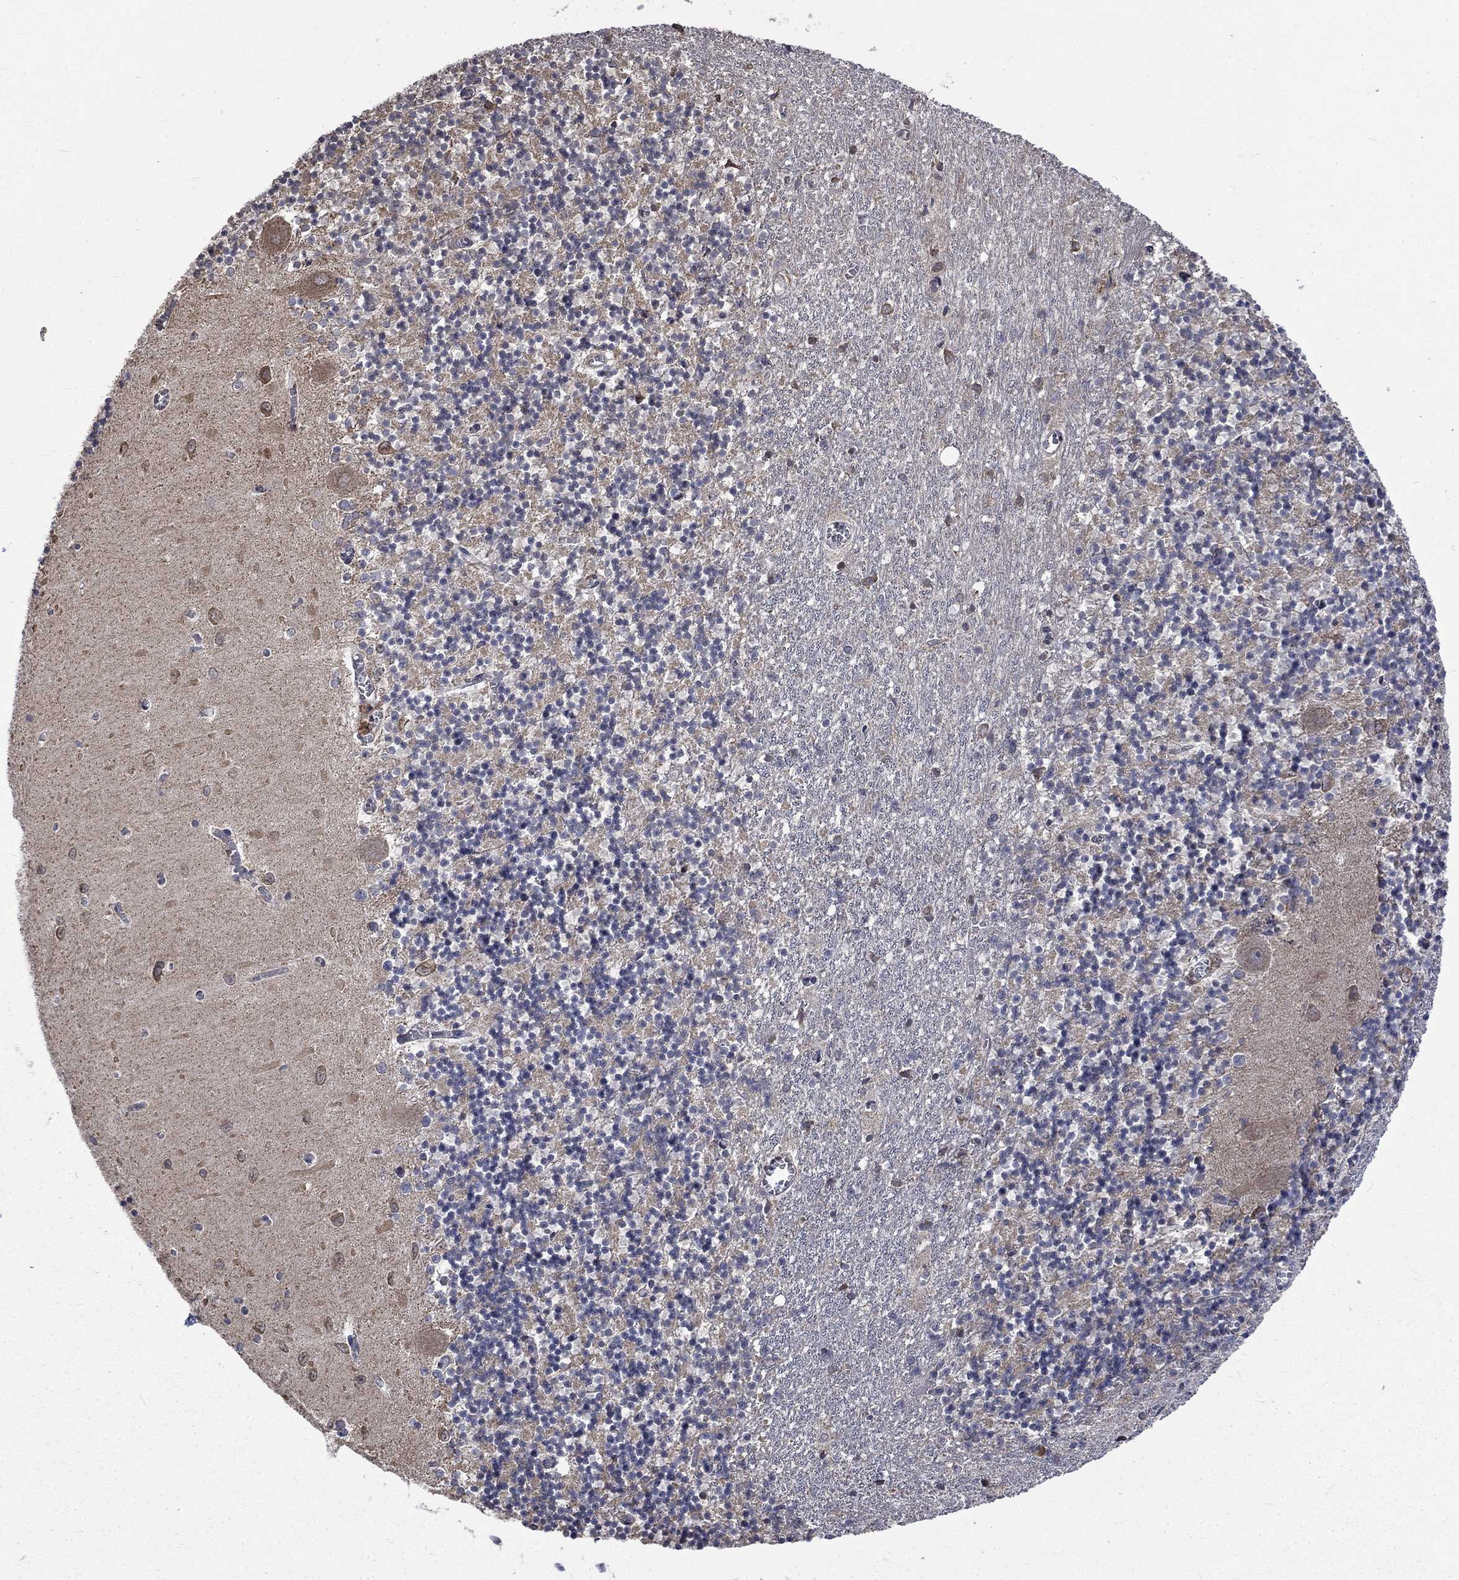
{"staining": {"intensity": "negative", "quantity": "none", "location": "none"}, "tissue": "cerebellum", "cell_type": "Cells in granular layer", "image_type": "normal", "snomed": [{"axis": "morphology", "description": "Normal tissue, NOS"}, {"axis": "topography", "description": "Cerebellum"}], "caption": "This micrograph is of benign cerebellum stained with immunohistochemistry (IHC) to label a protein in brown with the nuclei are counter-stained blue. There is no positivity in cells in granular layer.", "gene": "ESRRA", "patient": {"sex": "female", "age": 64}}